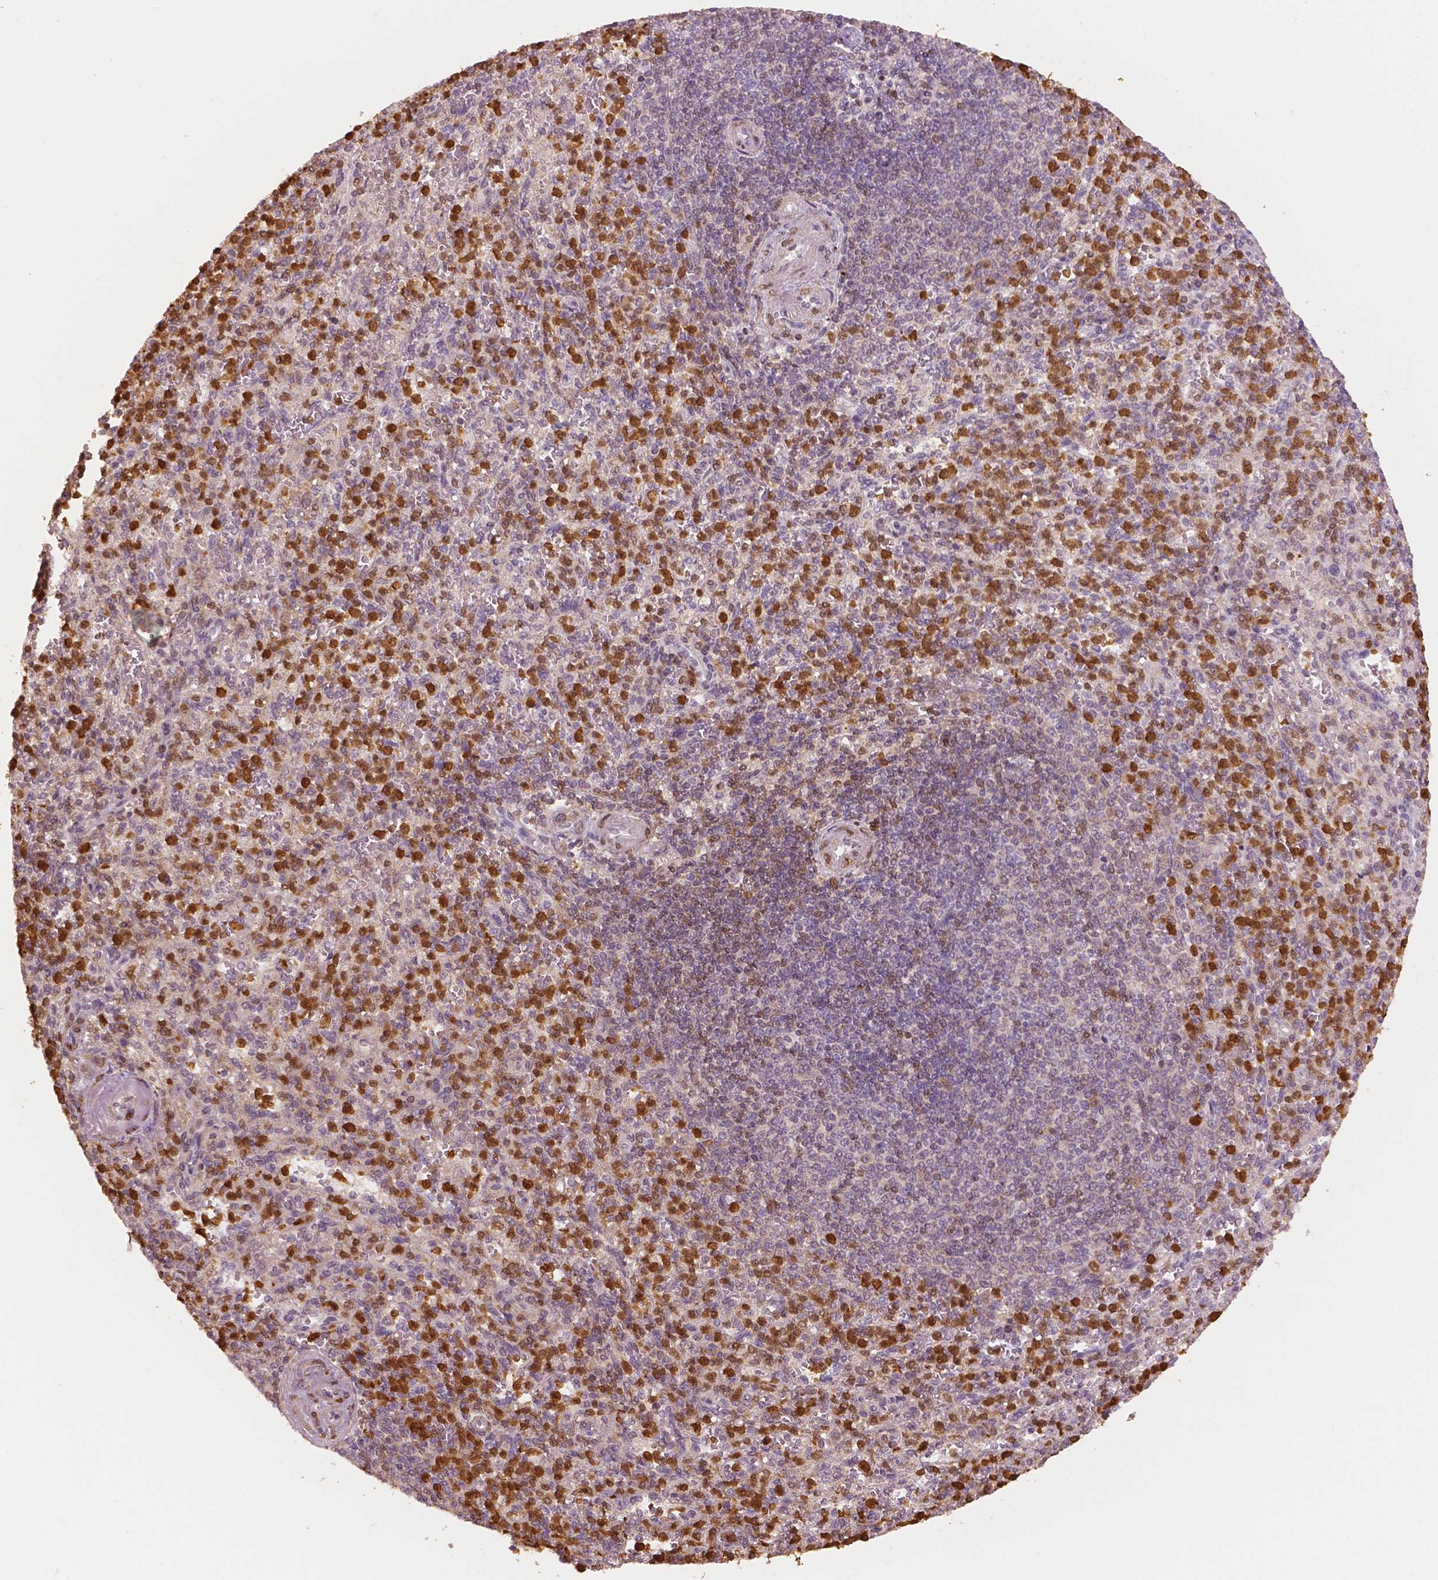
{"staining": {"intensity": "strong", "quantity": "25%-75%", "location": "cytoplasmic/membranous,nuclear"}, "tissue": "spleen", "cell_type": "Cells in red pulp", "image_type": "normal", "snomed": [{"axis": "morphology", "description": "Normal tissue, NOS"}, {"axis": "topography", "description": "Spleen"}], "caption": "IHC of normal human spleen demonstrates high levels of strong cytoplasmic/membranous,nuclear staining in about 25%-75% of cells in red pulp.", "gene": "S100A4", "patient": {"sex": "female", "age": 74}}